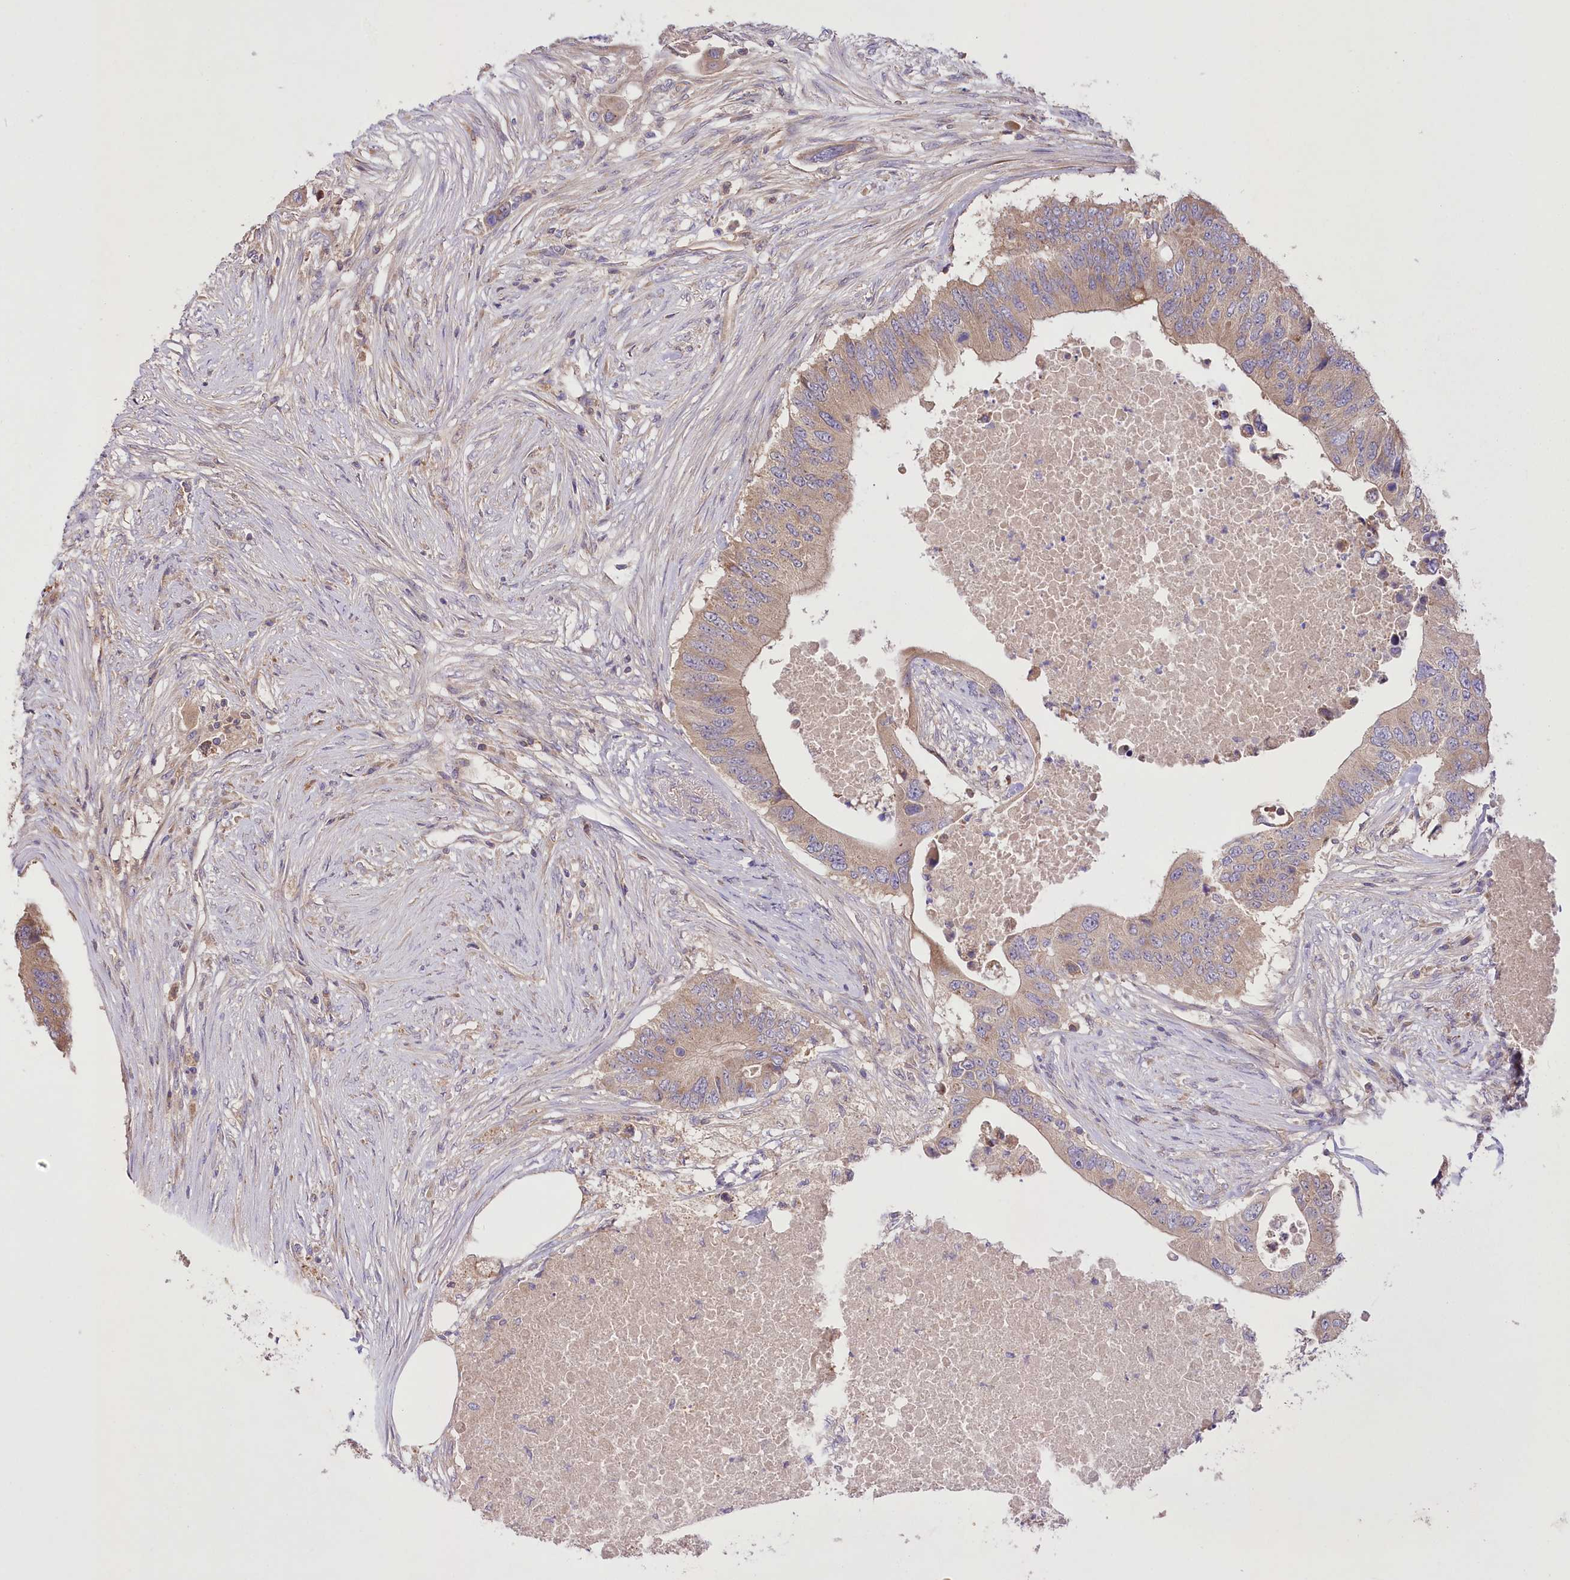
{"staining": {"intensity": "weak", "quantity": ">75%", "location": "cytoplasmic/membranous"}, "tissue": "colorectal cancer", "cell_type": "Tumor cells", "image_type": "cancer", "snomed": [{"axis": "morphology", "description": "Adenocarcinoma, NOS"}, {"axis": "topography", "description": "Colon"}], "caption": "Protein staining of colorectal cancer (adenocarcinoma) tissue displays weak cytoplasmic/membranous staining in about >75% of tumor cells.", "gene": "PBLD", "patient": {"sex": "male", "age": 71}}